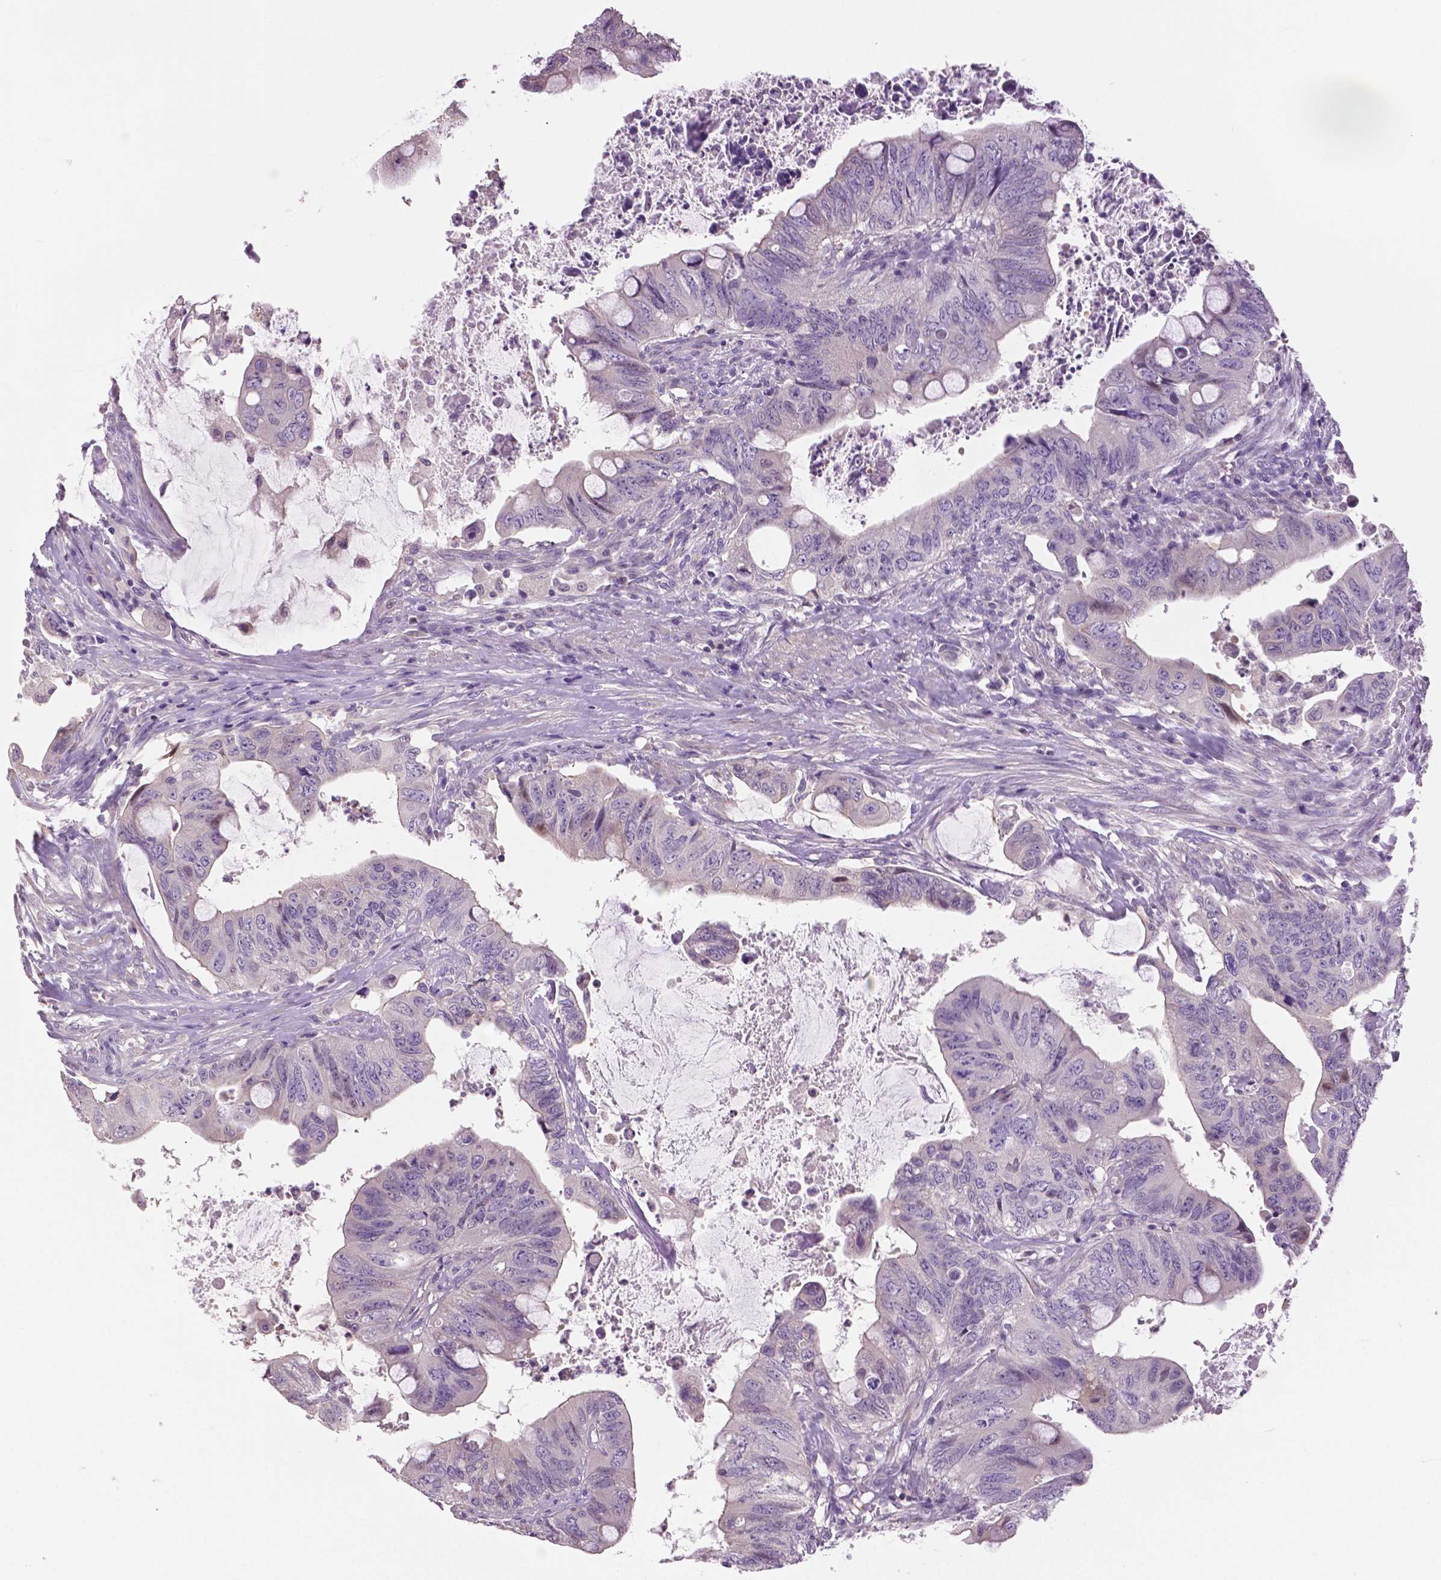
{"staining": {"intensity": "negative", "quantity": "none", "location": "none"}, "tissue": "colorectal cancer", "cell_type": "Tumor cells", "image_type": "cancer", "snomed": [{"axis": "morphology", "description": "Adenocarcinoma, NOS"}, {"axis": "topography", "description": "Colon"}], "caption": "DAB immunohistochemical staining of colorectal cancer (adenocarcinoma) shows no significant positivity in tumor cells.", "gene": "DNAH12", "patient": {"sex": "male", "age": 57}}